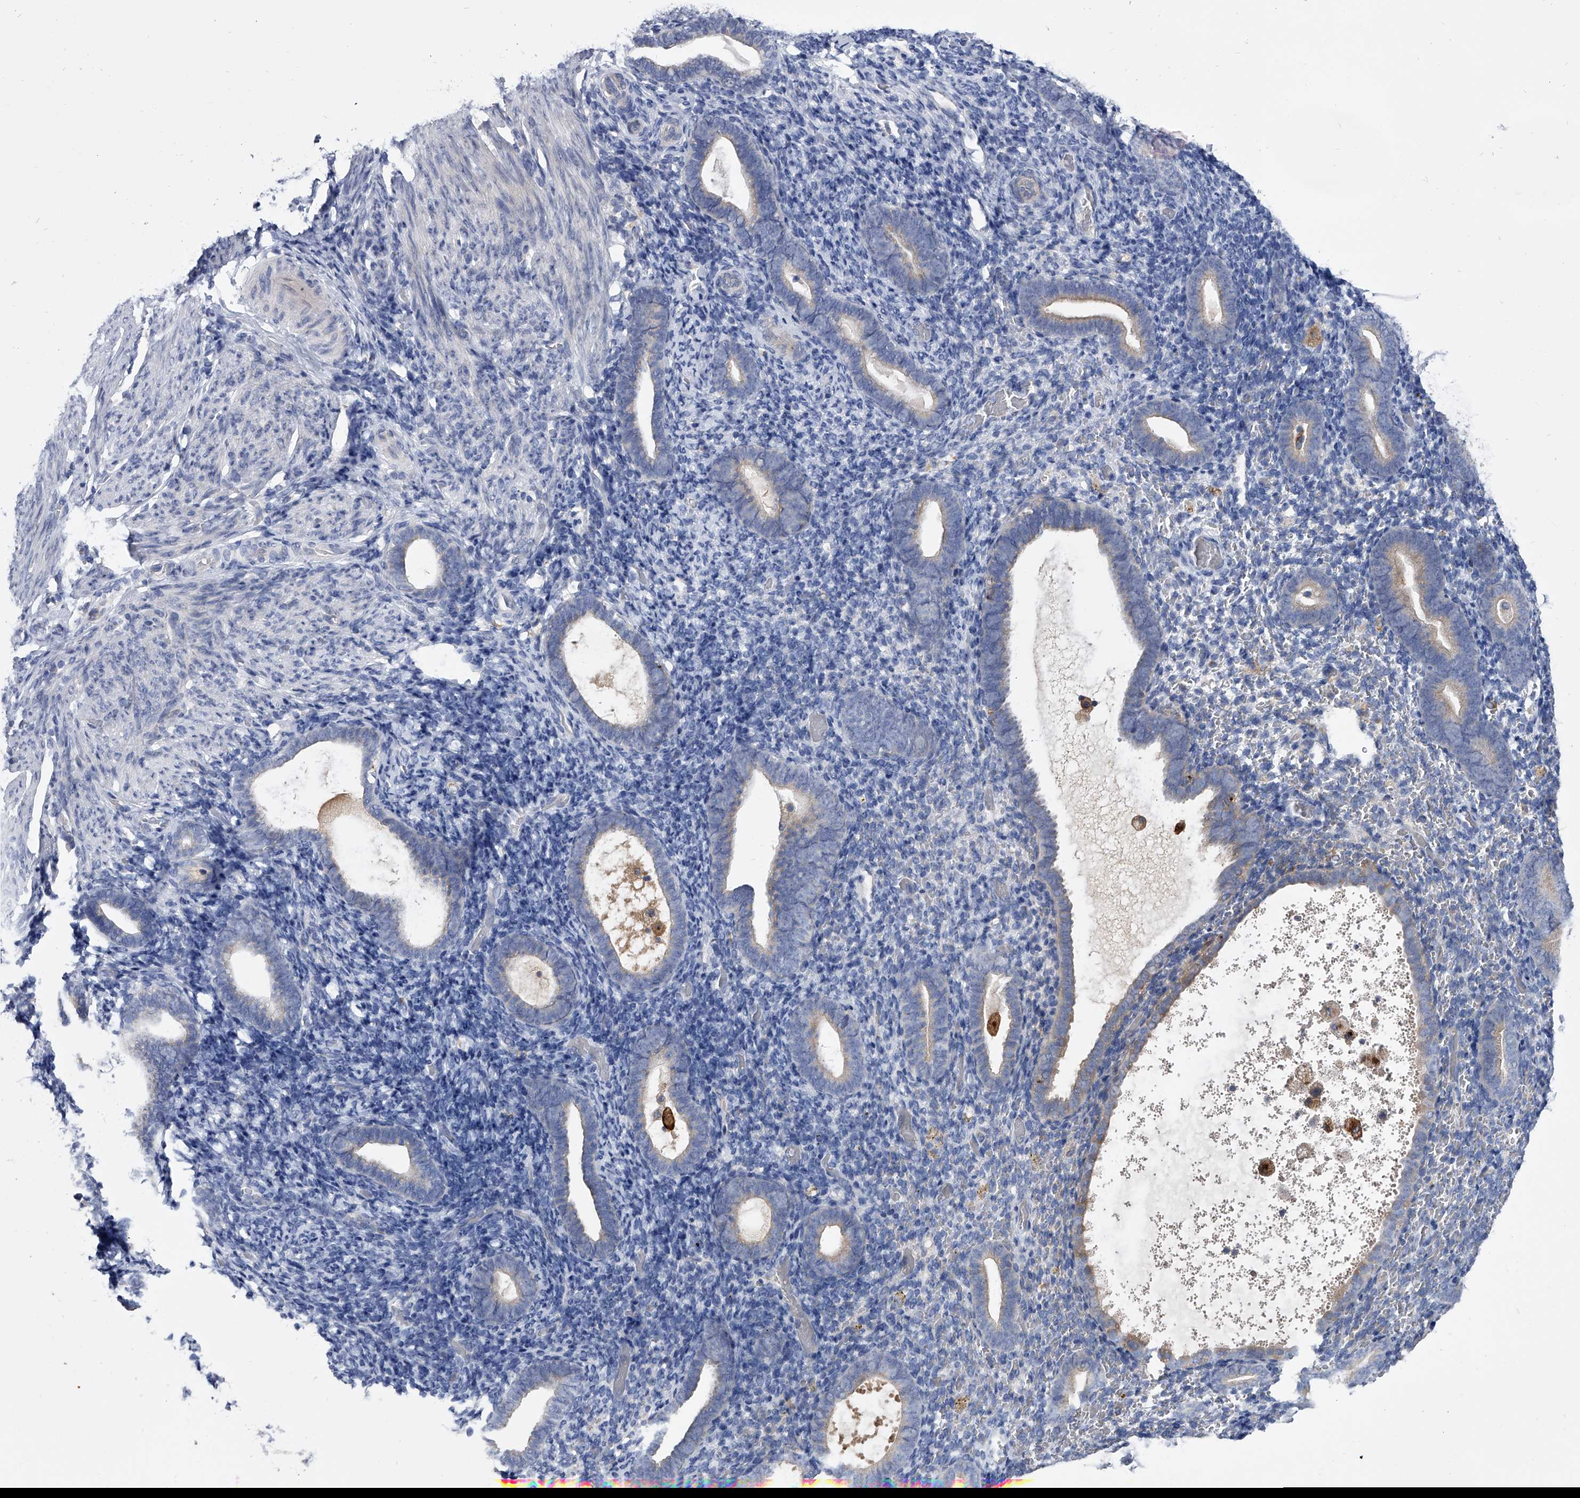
{"staining": {"intensity": "negative", "quantity": "none", "location": "none"}, "tissue": "endometrium", "cell_type": "Cells in endometrial stroma", "image_type": "normal", "snomed": [{"axis": "morphology", "description": "Normal tissue, NOS"}, {"axis": "topography", "description": "Endometrium"}], "caption": "The micrograph demonstrates no staining of cells in endometrial stroma in benign endometrium. (DAB (3,3'-diaminobenzidine) immunohistochemistry (IHC), high magnification).", "gene": "SPP1", "patient": {"sex": "female", "age": 51}}